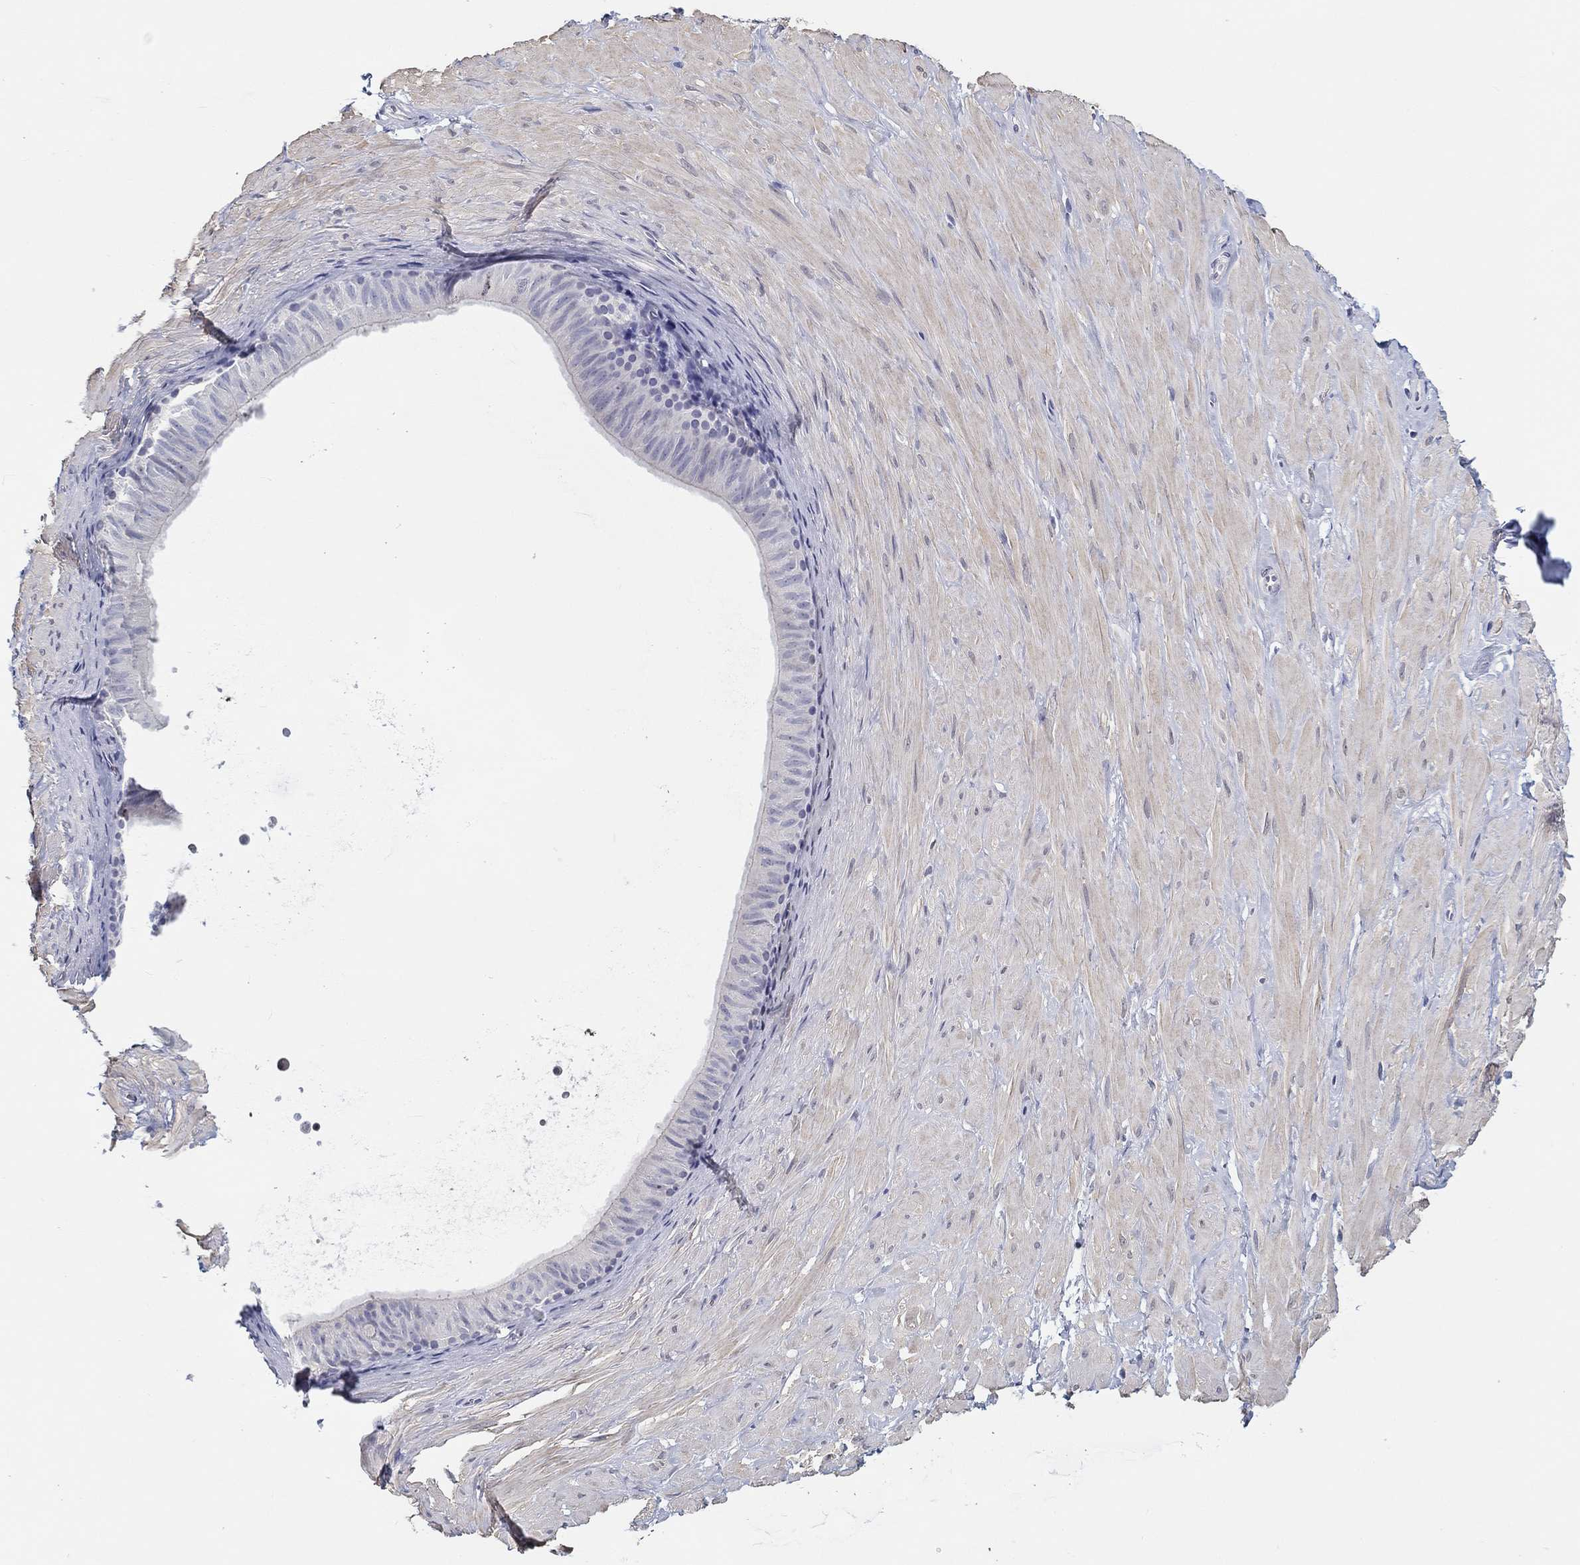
{"staining": {"intensity": "negative", "quantity": "none", "location": "none"}, "tissue": "adipose tissue", "cell_type": "Adipocytes", "image_type": "normal", "snomed": [{"axis": "morphology", "description": "Normal tissue, NOS"}, {"axis": "topography", "description": "Smooth muscle"}, {"axis": "topography", "description": "Peripheral nerve tissue"}], "caption": "DAB (3,3'-diaminobenzidine) immunohistochemical staining of unremarkable human adipose tissue reveals no significant expression in adipocytes. Brightfield microscopy of immunohistochemistry stained with DAB (brown) and hematoxylin (blue), captured at high magnification.", "gene": "CRYGD", "patient": {"sex": "male", "age": 22}}